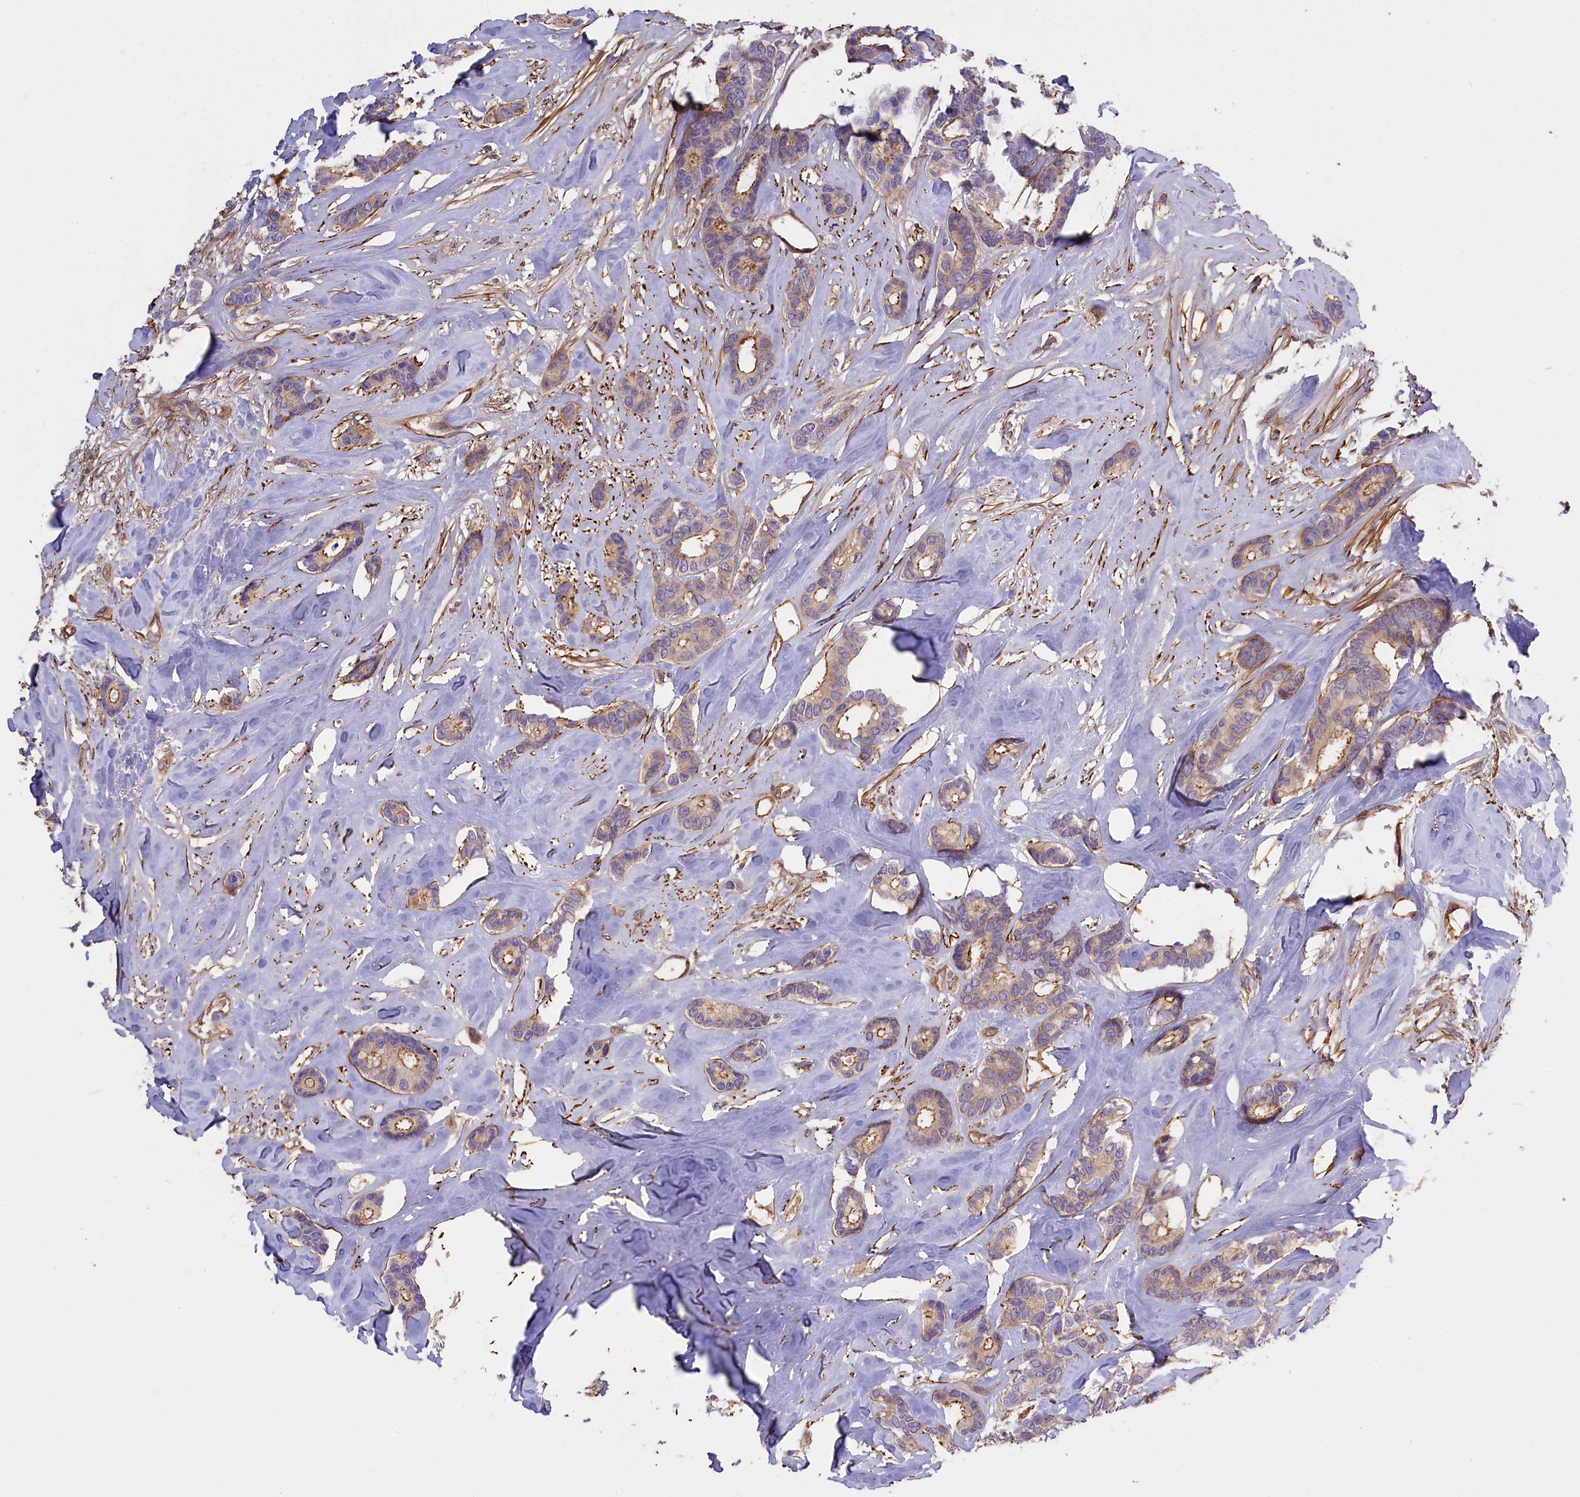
{"staining": {"intensity": "weak", "quantity": "25%-75%", "location": "cytoplasmic/membranous"}, "tissue": "breast cancer", "cell_type": "Tumor cells", "image_type": "cancer", "snomed": [{"axis": "morphology", "description": "Duct carcinoma"}, {"axis": "topography", "description": "Breast"}], "caption": "A photomicrograph of intraductal carcinoma (breast) stained for a protein reveals weak cytoplasmic/membranous brown staining in tumor cells.", "gene": "FUZ", "patient": {"sex": "female", "age": 87}}